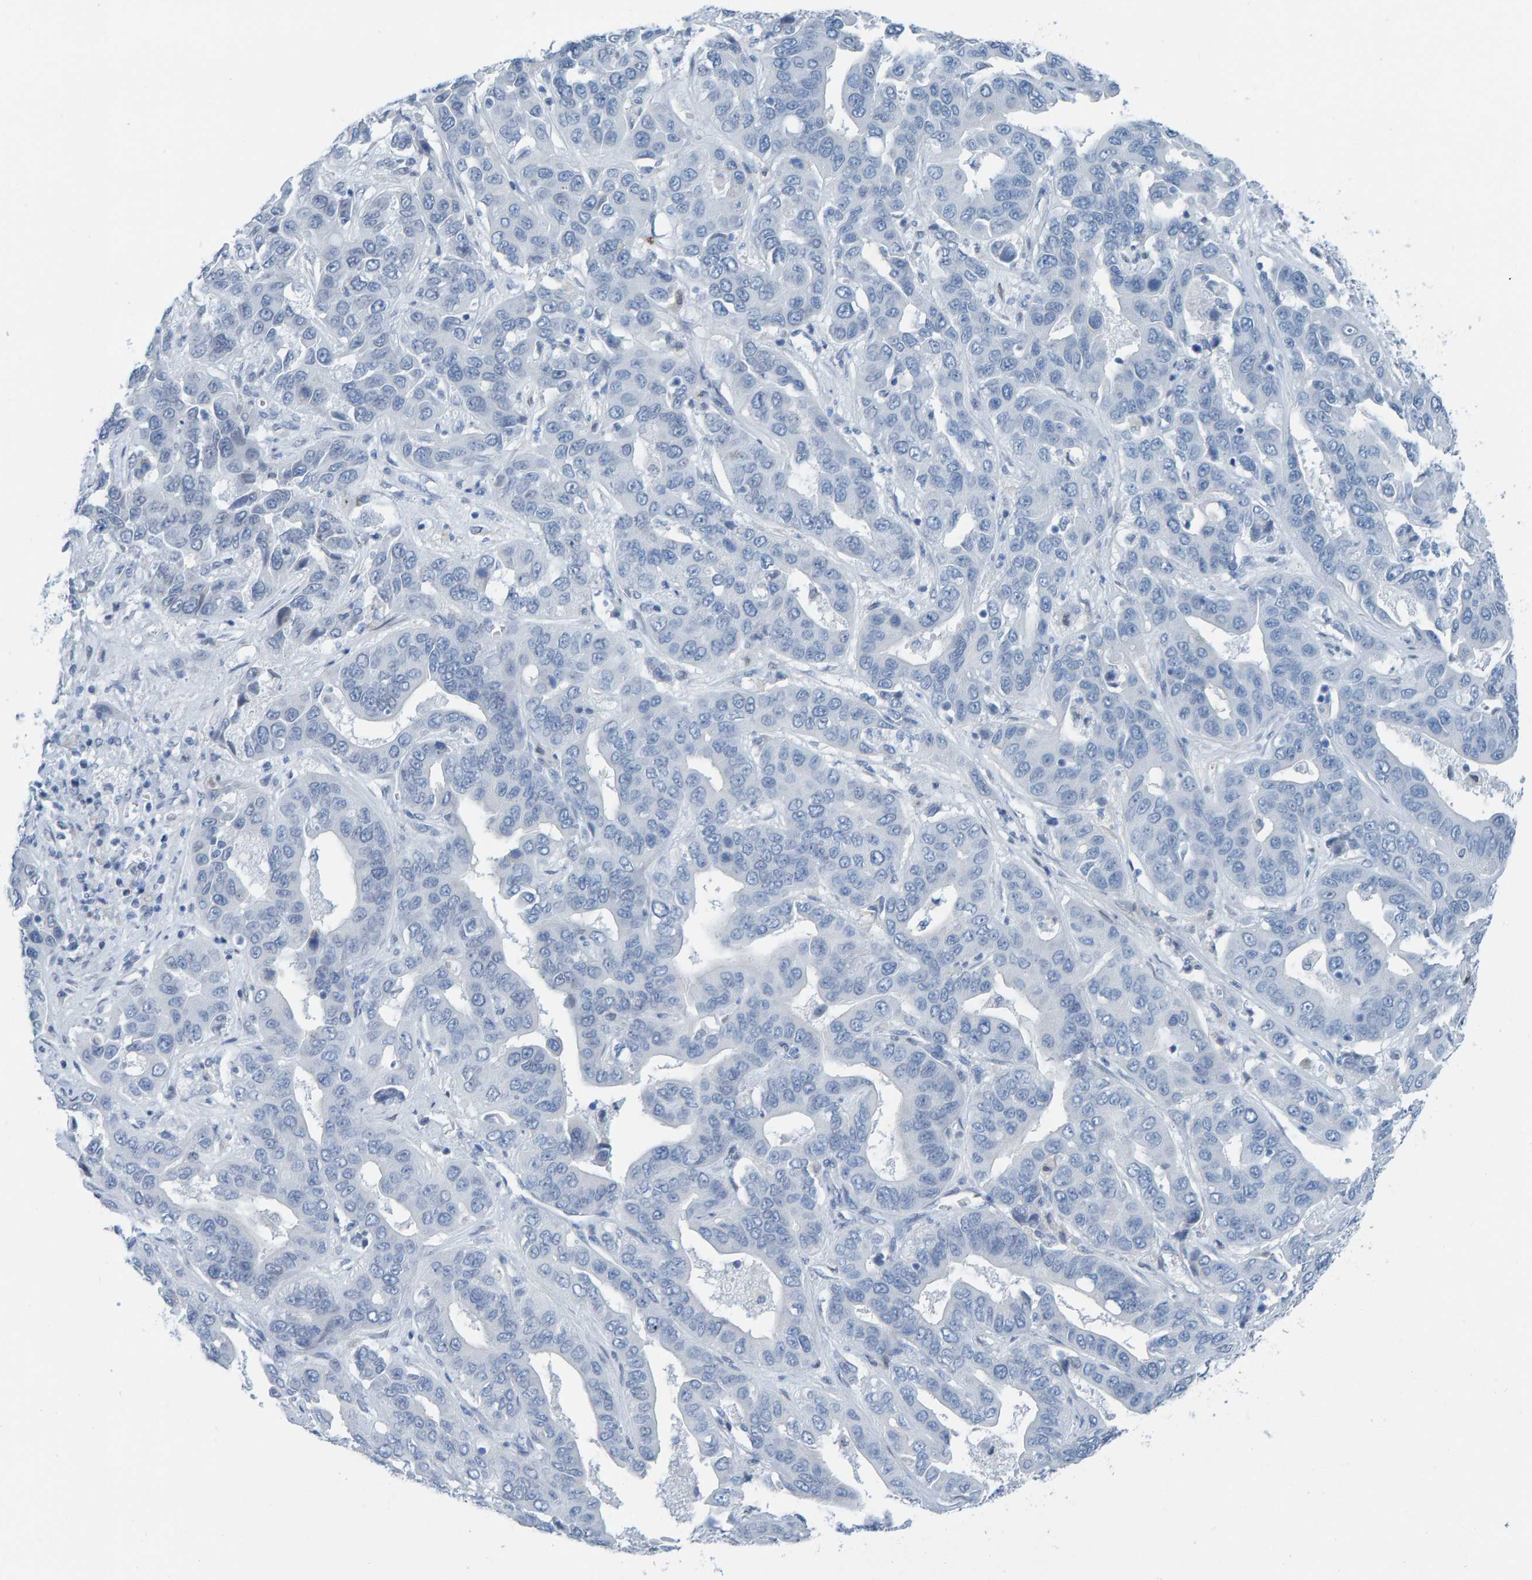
{"staining": {"intensity": "negative", "quantity": "none", "location": "none"}, "tissue": "liver cancer", "cell_type": "Tumor cells", "image_type": "cancer", "snomed": [{"axis": "morphology", "description": "Cholangiocarcinoma"}, {"axis": "topography", "description": "Liver"}], "caption": "There is no significant expression in tumor cells of liver cholangiocarcinoma. (Stains: DAB (3,3'-diaminobenzidine) immunohistochemistry (IHC) with hematoxylin counter stain, Microscopy: brightfield microscopy at high magnification).", "gene": "LMNB2", "patient": {"sex": "female", "age": 52}}